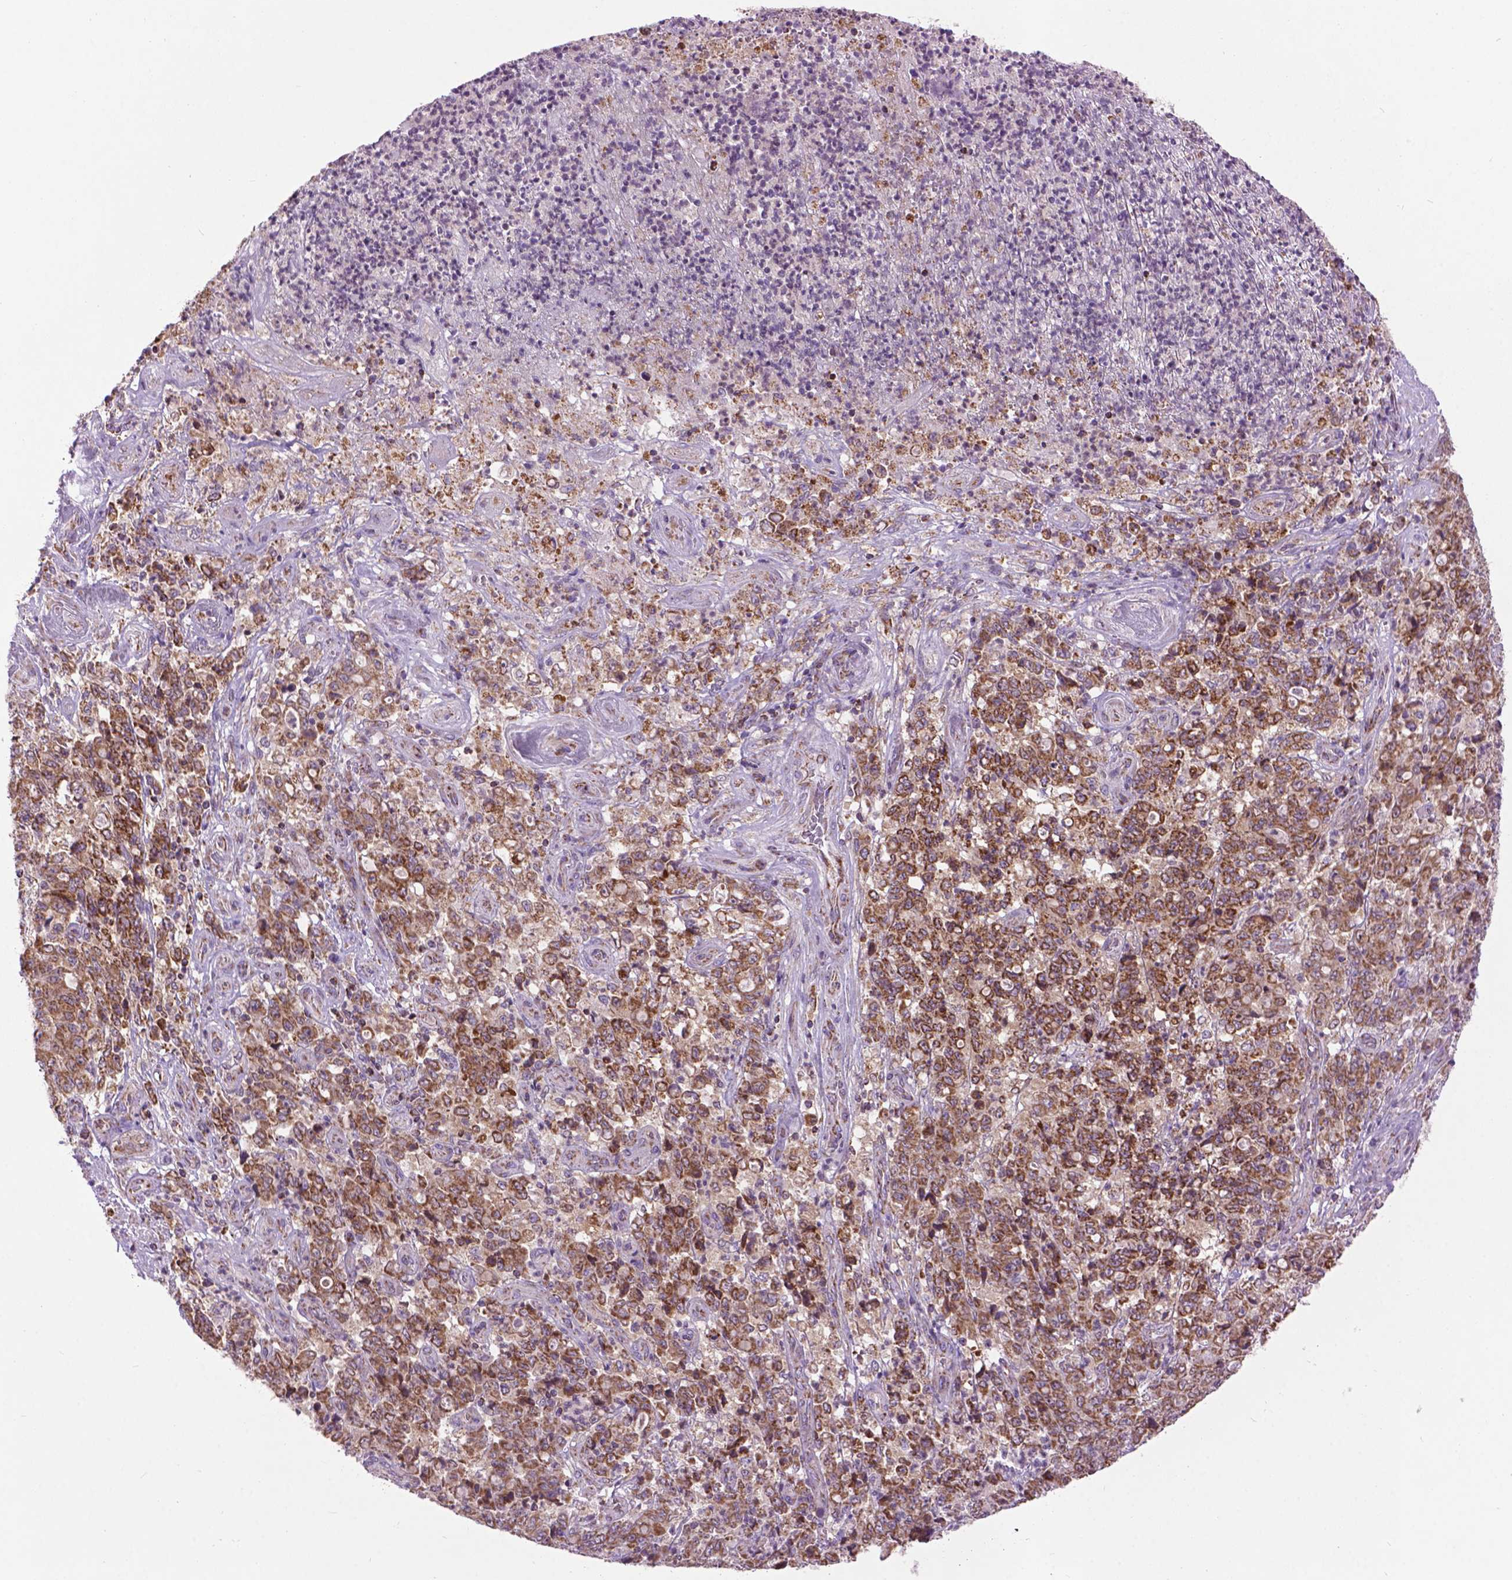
{"staining": {"intensity": "strong", "quantity": ">75%", "location": "cytoplasmic/membranous"}, "tissue": "stomach cancer", "cell_type": "Tumor cells", "image_type": "cancer", "snomed": [{"axis": "morphology", "description": "Adenocarcinoma, NOS"}, {"axis": "topography", "description": "Stomach, lower"}], "caption": "Protein expression by immunohistochemistry (IHC) exhibits strong cytoplasmic/membranous expression in about >75% of tumor cells in stomach cancer. Nuclei are stained in blue.", "gene": "PYCR3", "patient": {"sex": "female", "age": 71}}